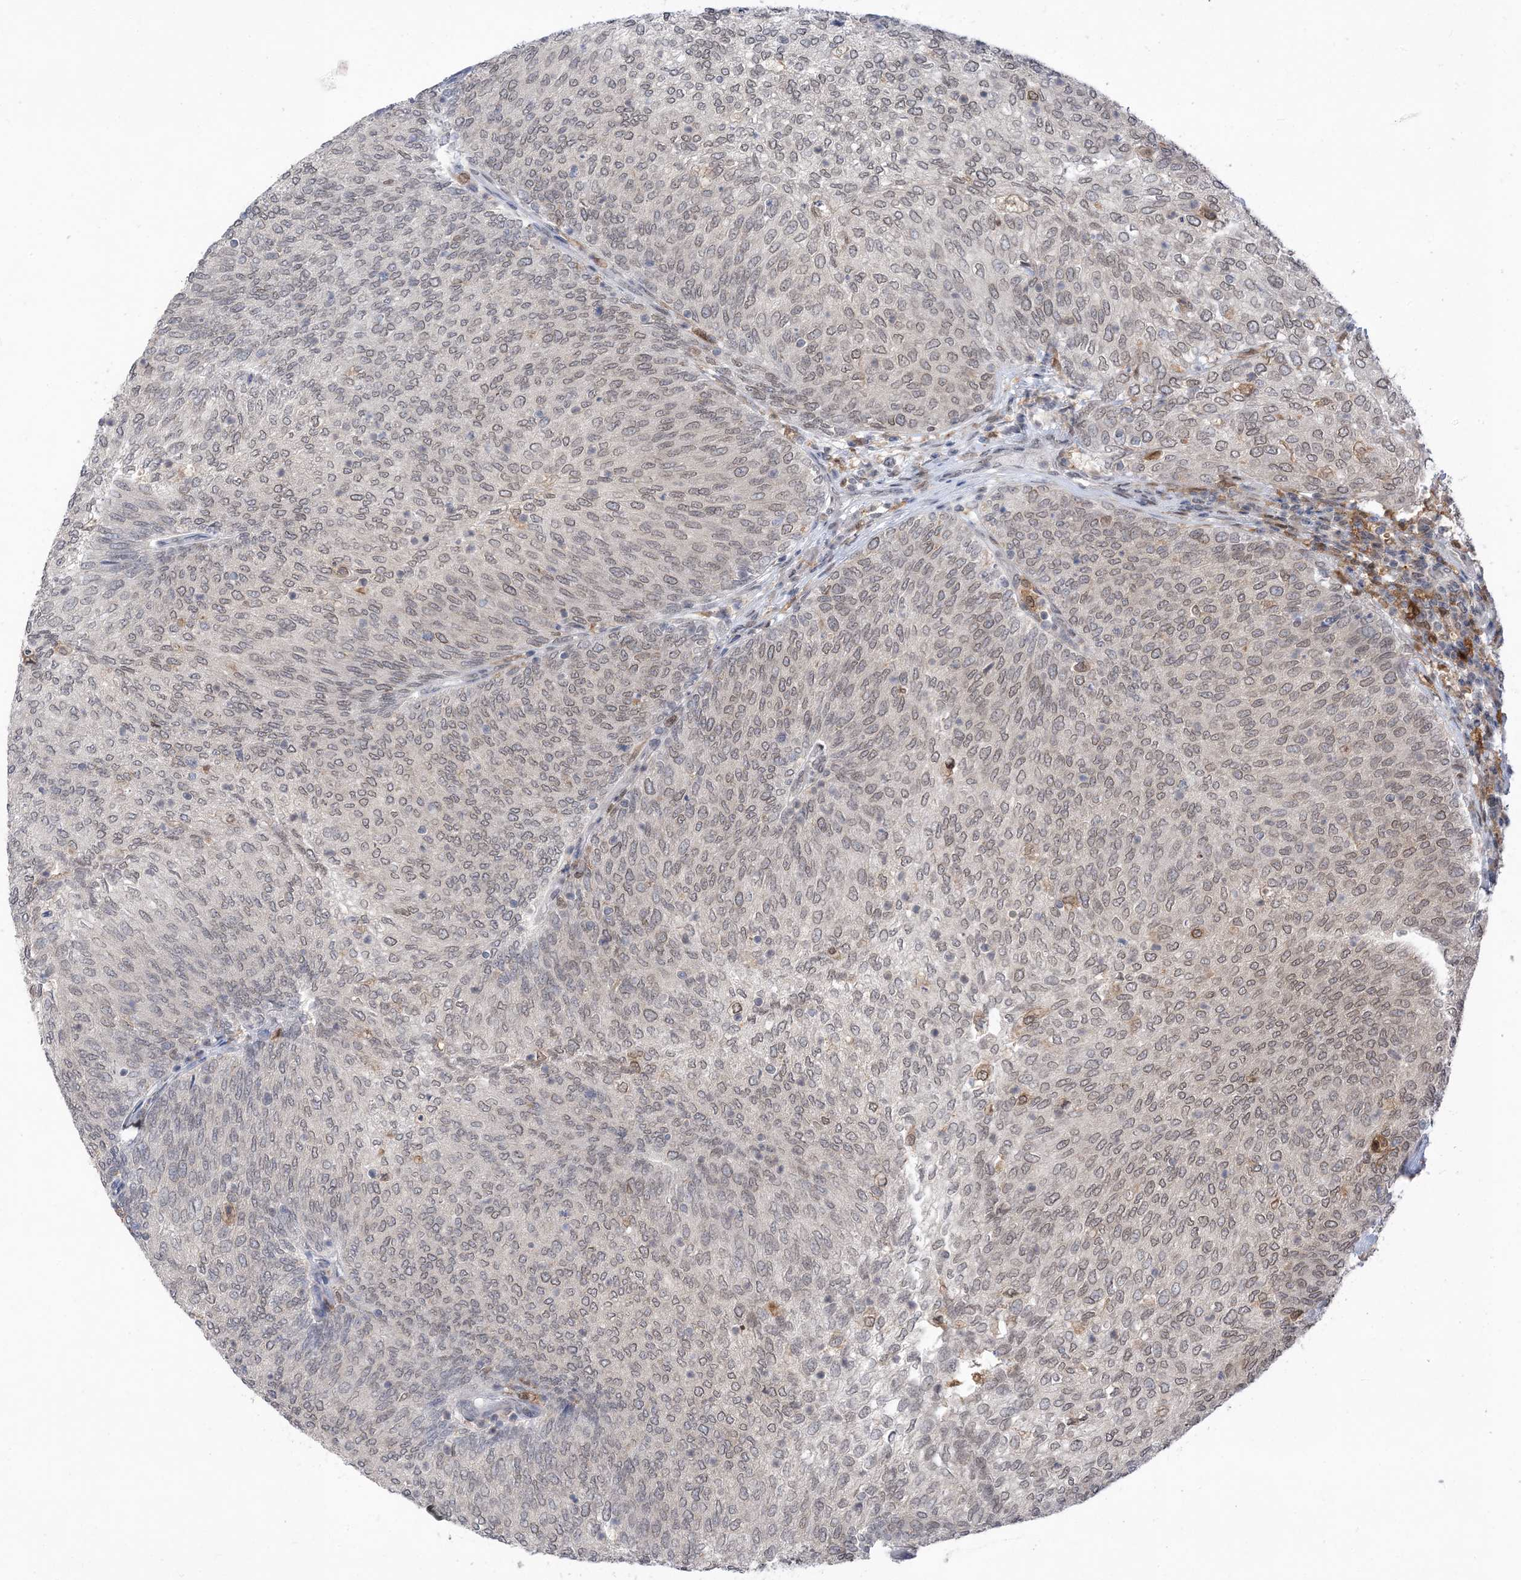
{"staining": {"intensity": "moderate", "quantity": "25%-75%", "location": "cytoplasmic/membranous,nuclear"}, "tissue": "urothelial cancer", "cell_type": "Tumor cells", "image_type": "cancer", "snomed": [{"axis": "morphology", "description": "Urothelial carcinoma, Low grade"}, {"axis": "topography", "description": "Urinary bladder"}], "caption": "Immunohistochemical staining of urothelial cancer displays medium levels of moderate cytoplasmic/membranous and nuclear positivity in approximately 25%-75% of tumor cells.", "gene": "NAGK", "patient": {"sex": "female", "age": 79}}